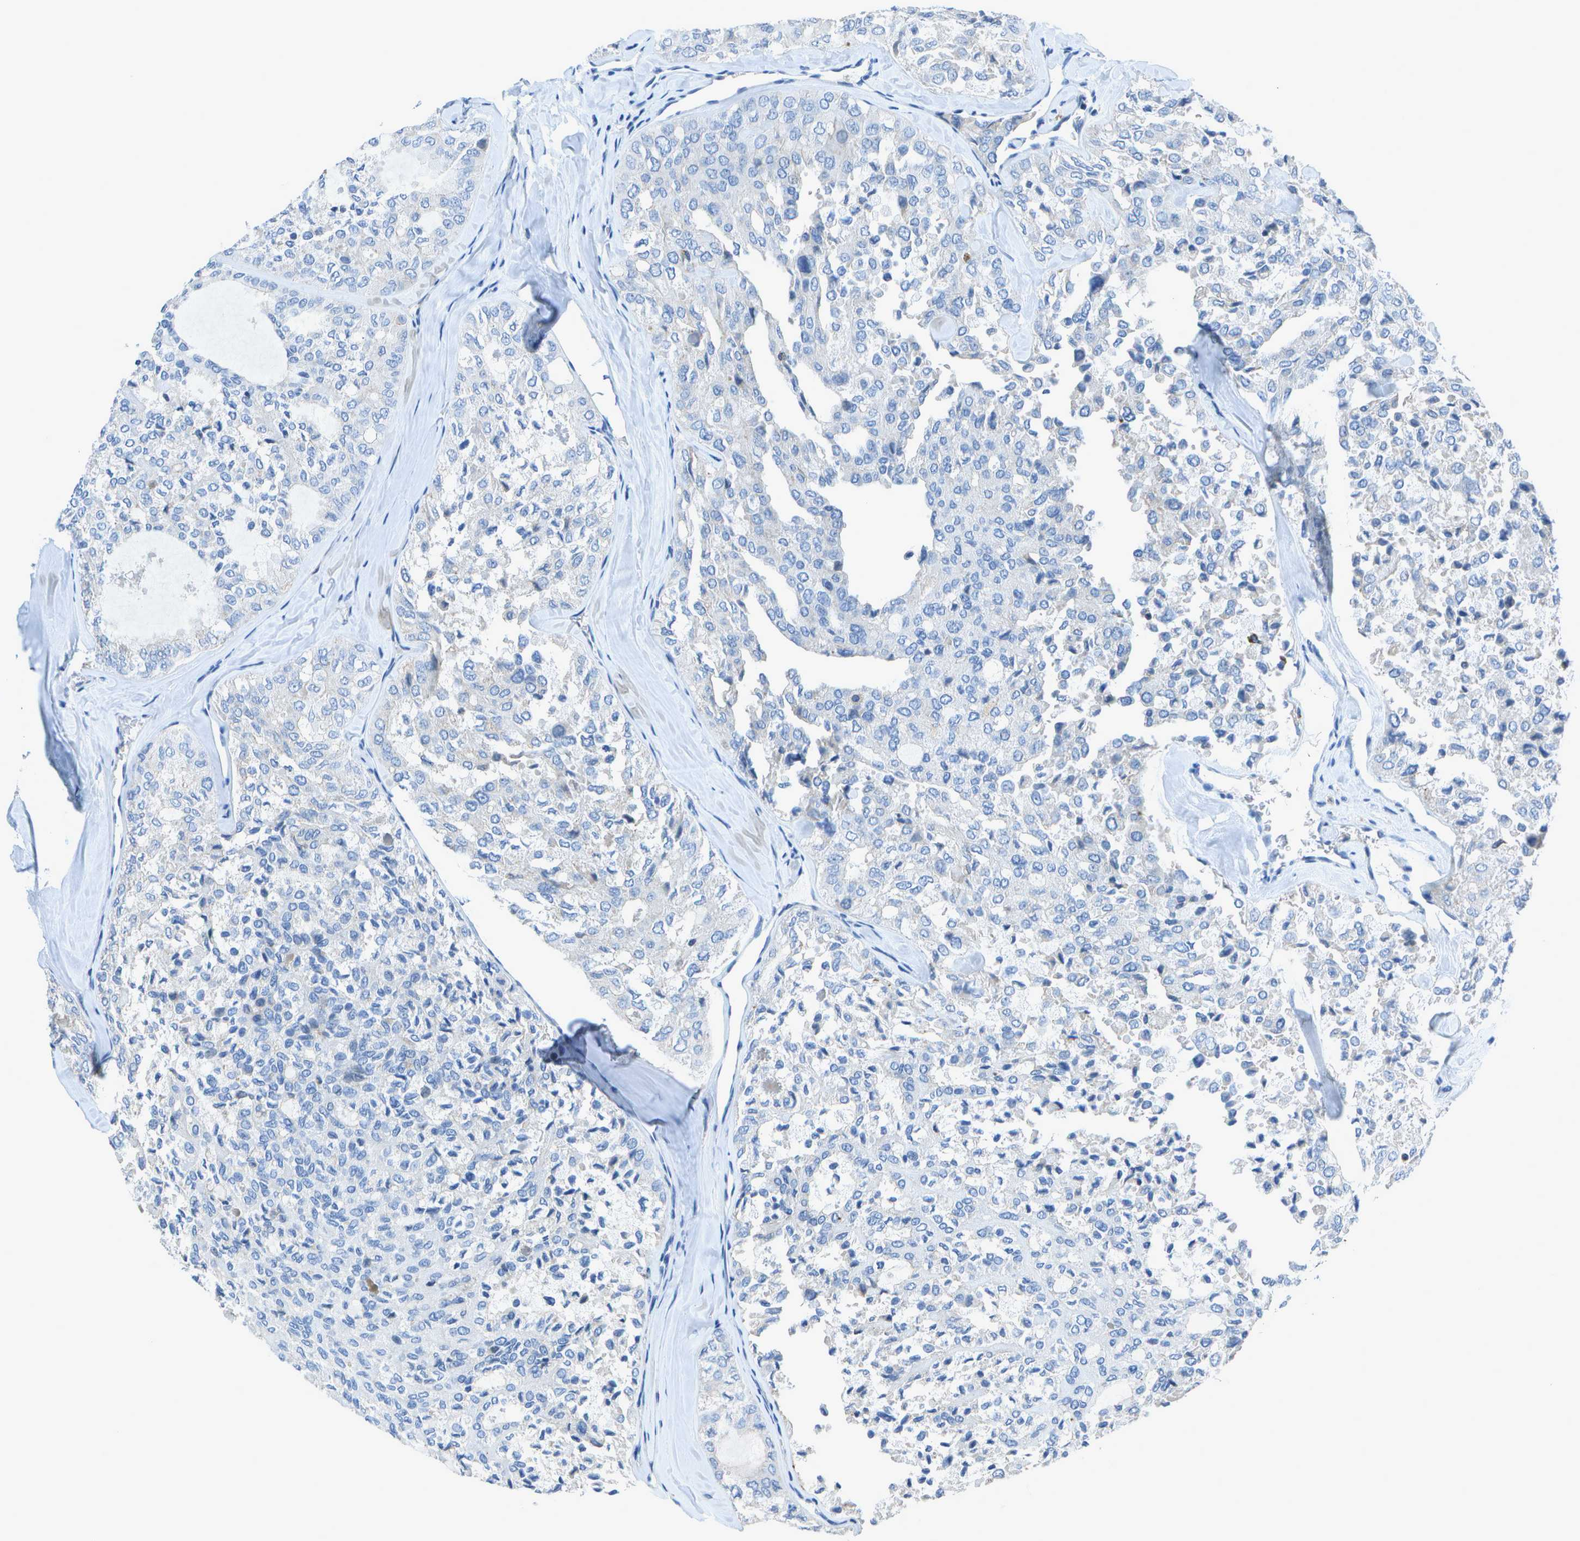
{"staining": {"intensity": "negative", "quantity": "none", "location": "none"}, "tissue": "thyroid cancer", "cell_type": "Tumor cells", "image_type": "cancer", "snomed": [{"axis": "morphology", "description": "Follicular adenoma carcinoma, NOS"}, {"axis": "topography", "description": "Thyroid gland"}], "caption": "Thyroid follicular adenoma carcinoma was stained to show a protein in brown. There is no significant positivity in tumor cells.", "gene": "DCT", "patient": {"sex": "male", "age": 75}}